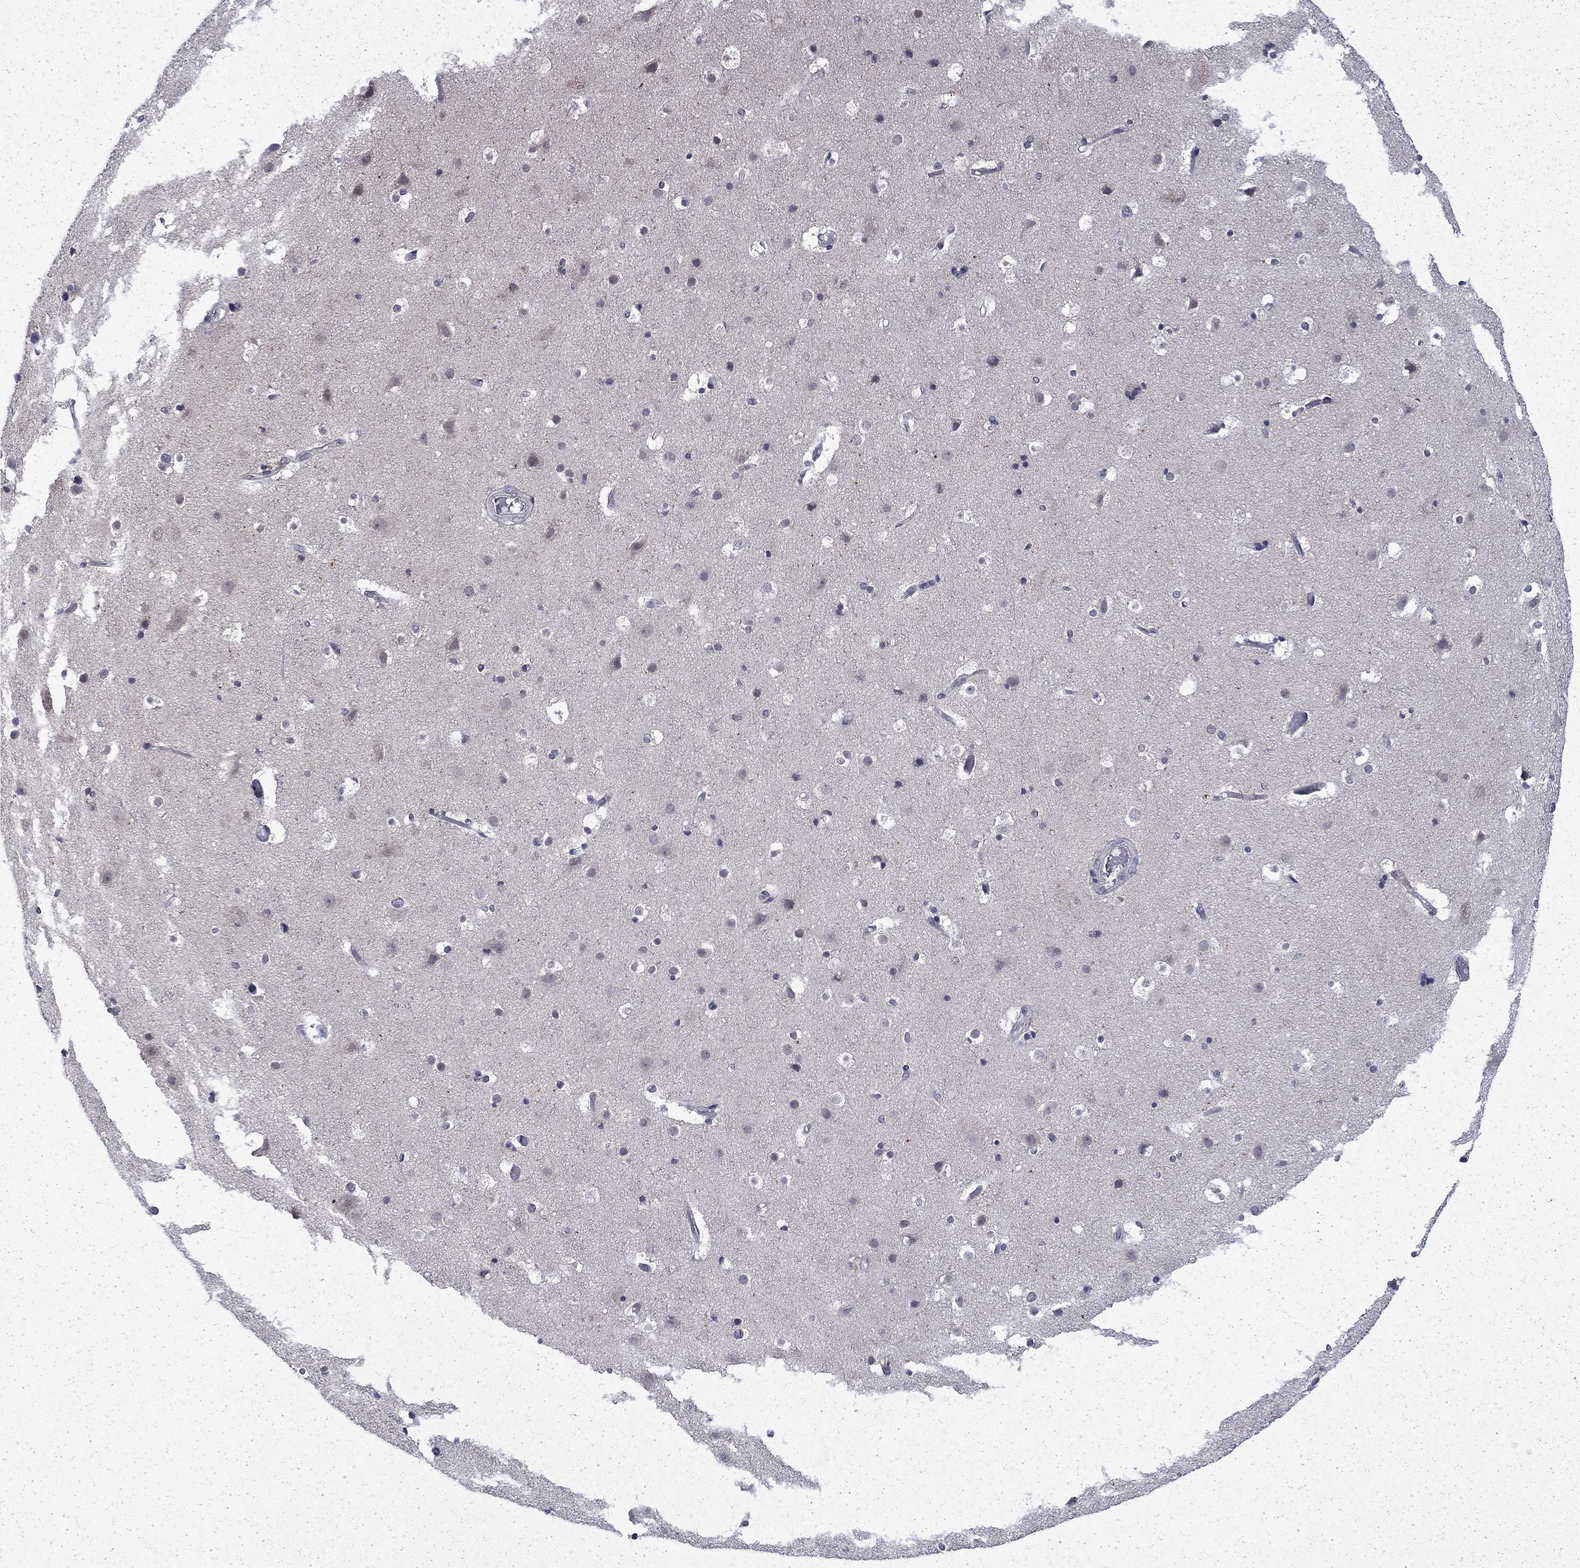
{"staining": {"intensity": "negative", "quantity": "none", "location": "none"}, "tissue": "cerebral cortex", "cell_type": "Endothelial cells", "image_type": "normal", "snomed": [{"axis": "morphology", "description": "Normal tissue, NOS"}, {"axis": "topography", "description": "Cerebral cortex"}], "caption": "Photomicrograph shows no significant protein expression in endothelial cells of benign cerebral cortex.", "gene": "CHAT", "patient": {"sex": "female", "age": 52}}